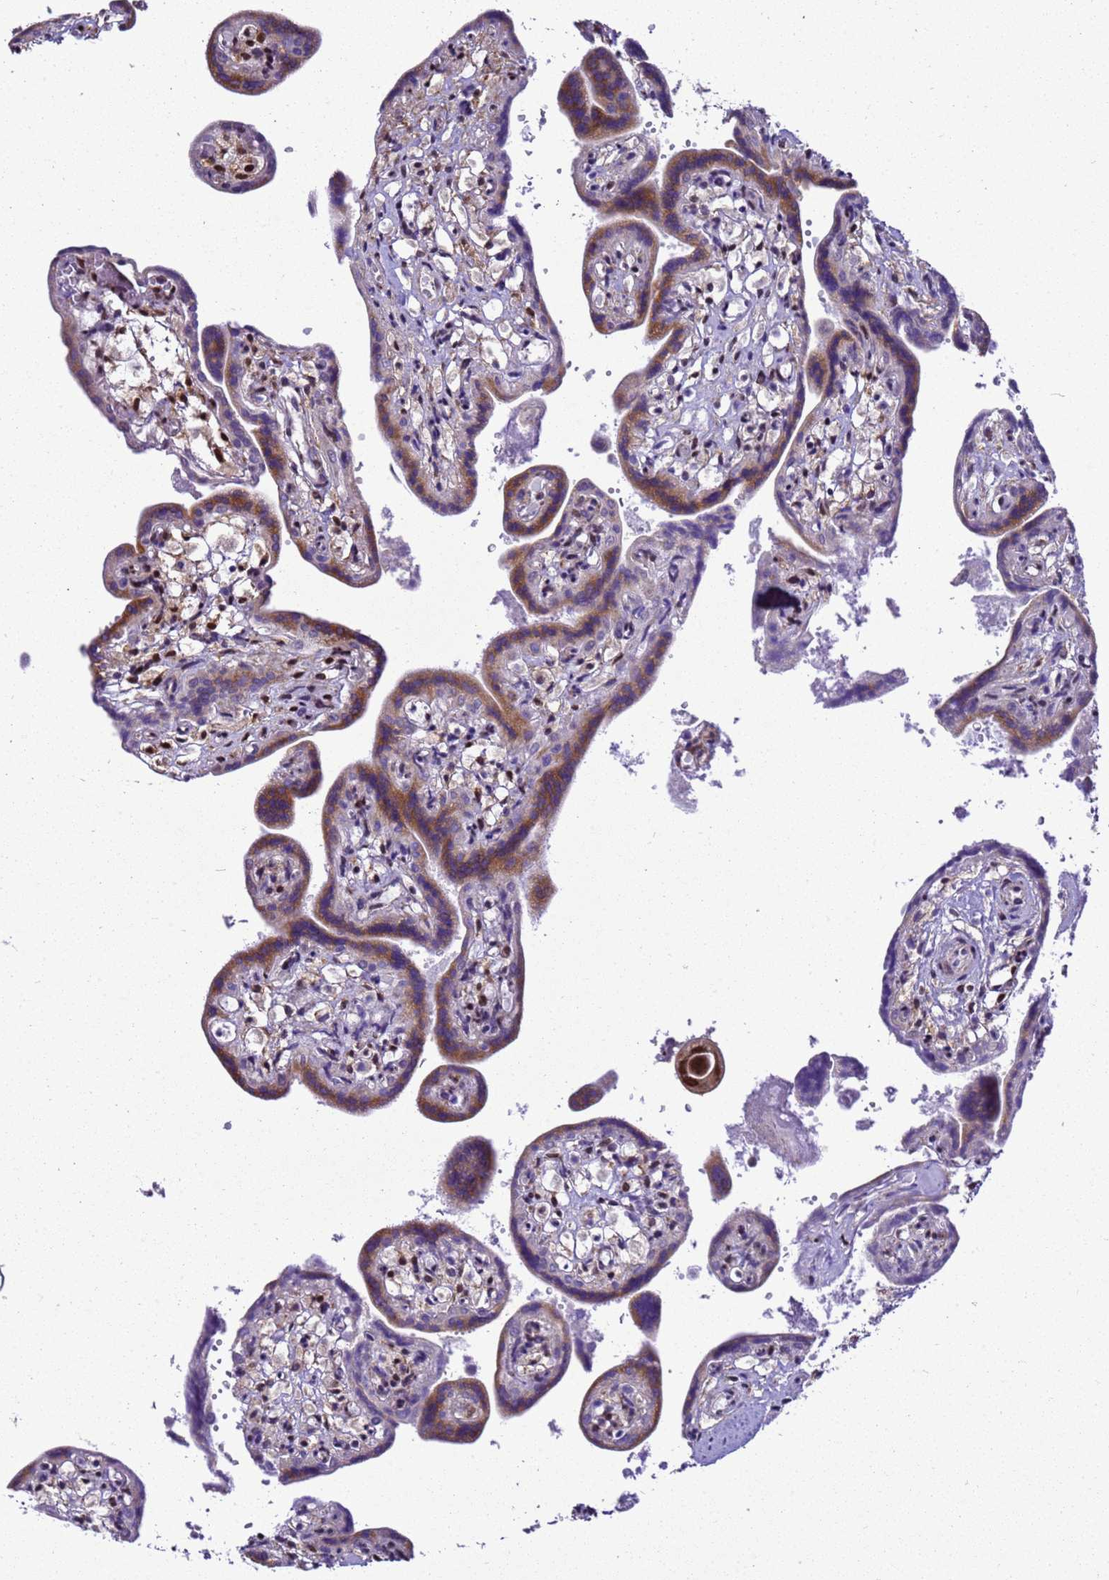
{"staining": {"intensity": "moderate", "quantity": "25%-75%", "location": "cytoplasmic/membranous,nuclear"}, "tissue": "placenta", "cell_type": "Trophoblastic cells", "image_type": "normal", "snomed": [{"axis": "morphology", "description": "Normal tissue, NOS"}, {"axis": "topography", "description": "Placenta"}], "caption": "Protein staining demonstrates moderate cytoplasmic/membranous,nuclear staining in approximately 25%-75% of trophoblastic cells in normal placenta. Immunohistochemistry (ihc) stains the protein in brown and the nuclei are stained blue.", "gene": "SMN1", "patient": {"sex": "female", "age": 37}}